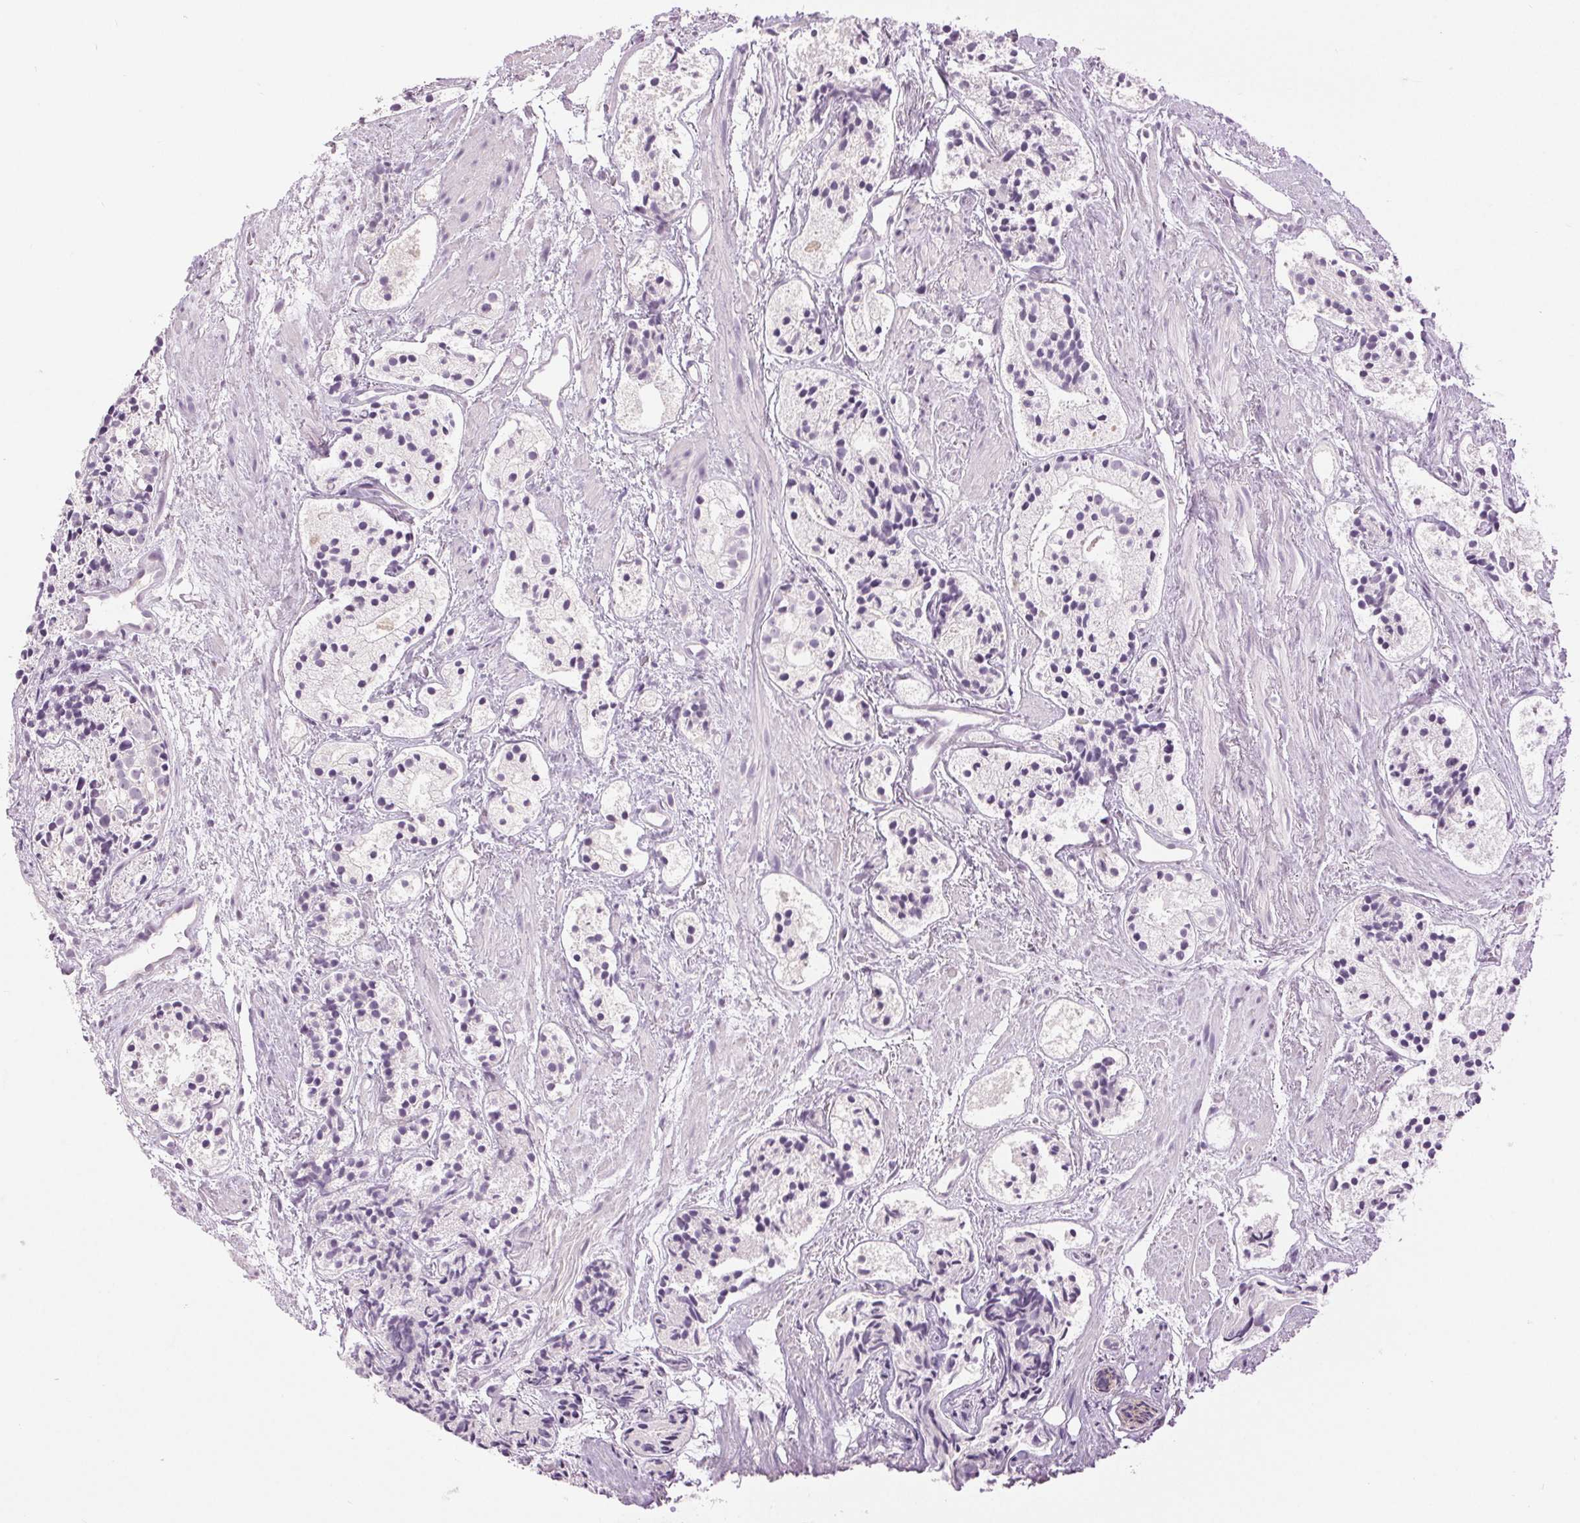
{"staining": {"intensity": "negative", "quantity": "none", "location": "none"}, "tissue": "prostate cancer", "cell_type": "Tumor cells", "image_type": "cancer", "snomed": [{"axis": "morphology", "description": "Adenocarcinoma, High grade"}, {"axis": "topography", "description": "Prostate"}], "caption": "Histopathology image shows no protein positivity in tumor cells of prostate high-grade adenocarcinoma tissue. The staining is performed using DAB (3,3'-diaminobenzidine) brown chromogen with nuclei counter-stained in using hematoxylin.", "gene": "DSG3", "patient": {"sex": "male", "age": 85}}